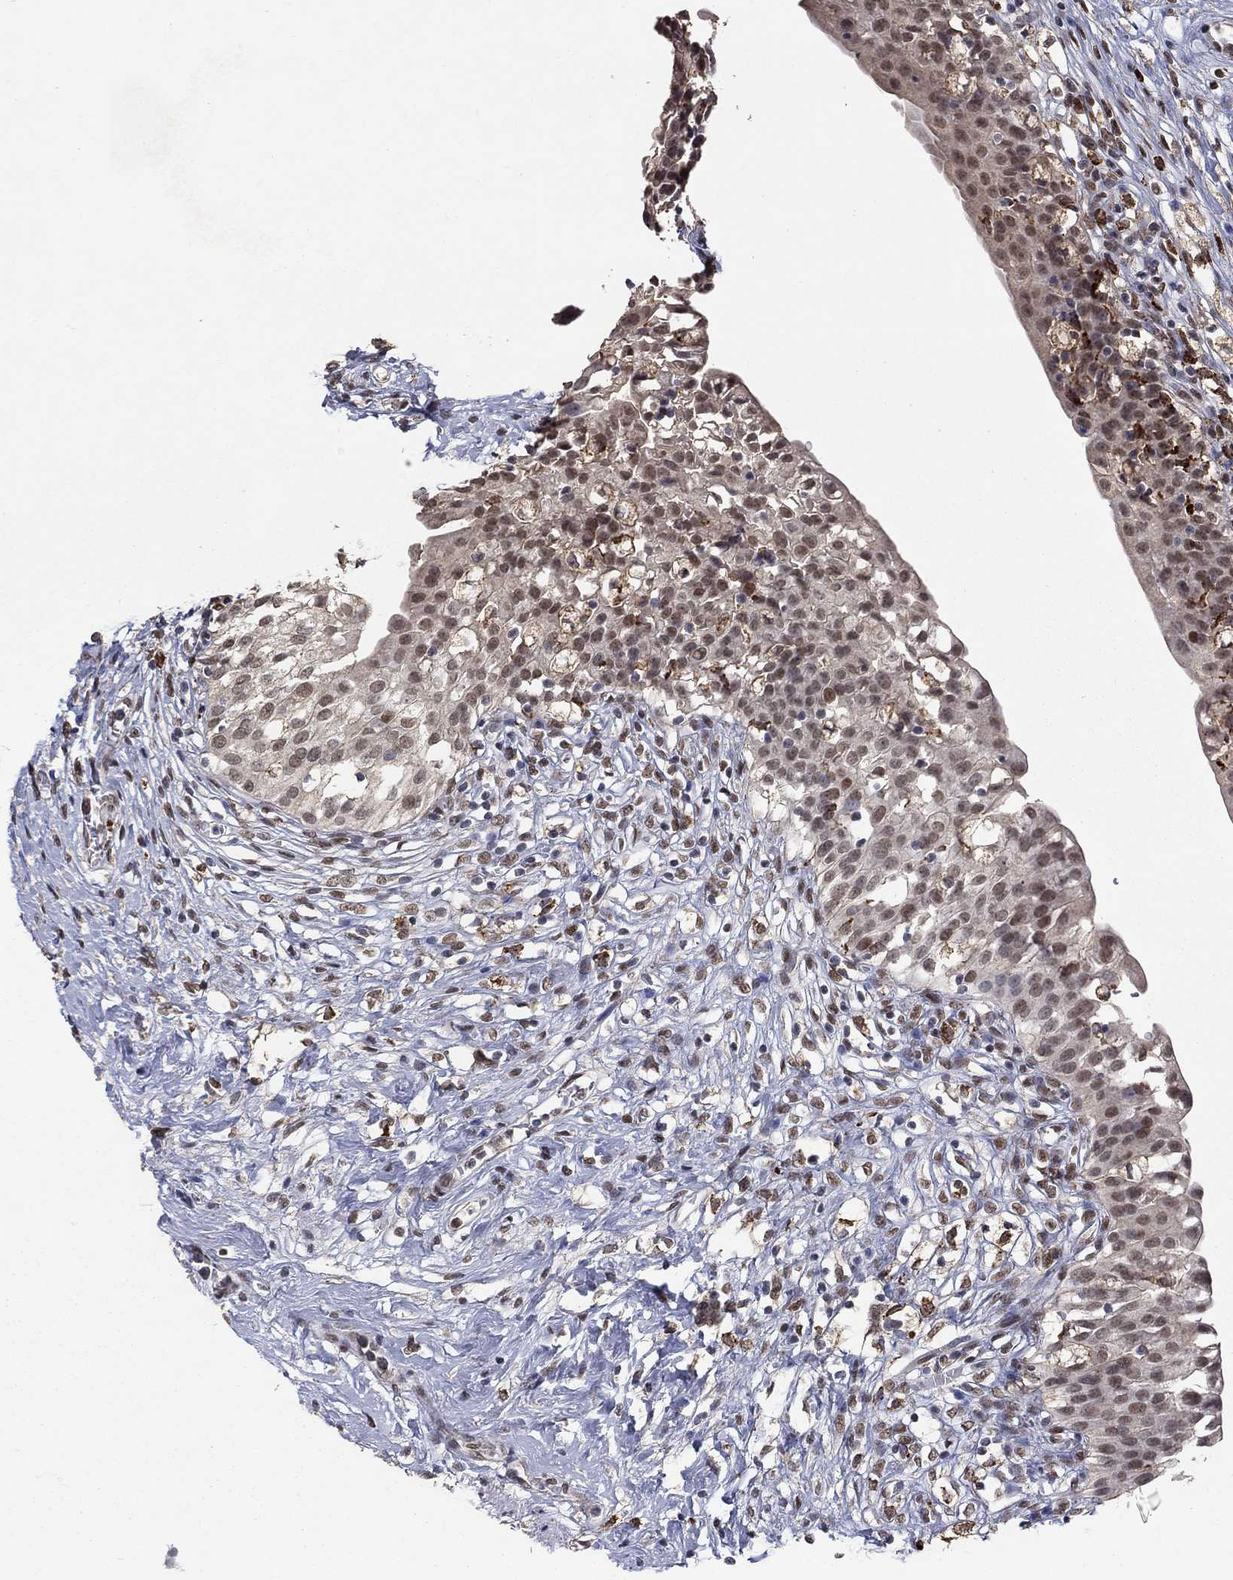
{"staining": {"intensity": "moderate", "quantity": "<25%", "location": "nuclear"}, "tissue": "urinary bladder", "cell_type": "Urothelial cells", "image_type": "normal", "snomed": [{"axis": "morphology", "description": "Normal tissue, NOS"}, {"axis": "topography", "description": "Urinary bladder"}], "caption": "Urothelial cells exhibit low levels of moderate nuclear expression in approximately <25% of cells in unremarkable urinary bladder.", "gene": "GRIA3", "patient": {"sex": "male", "age": 76}}